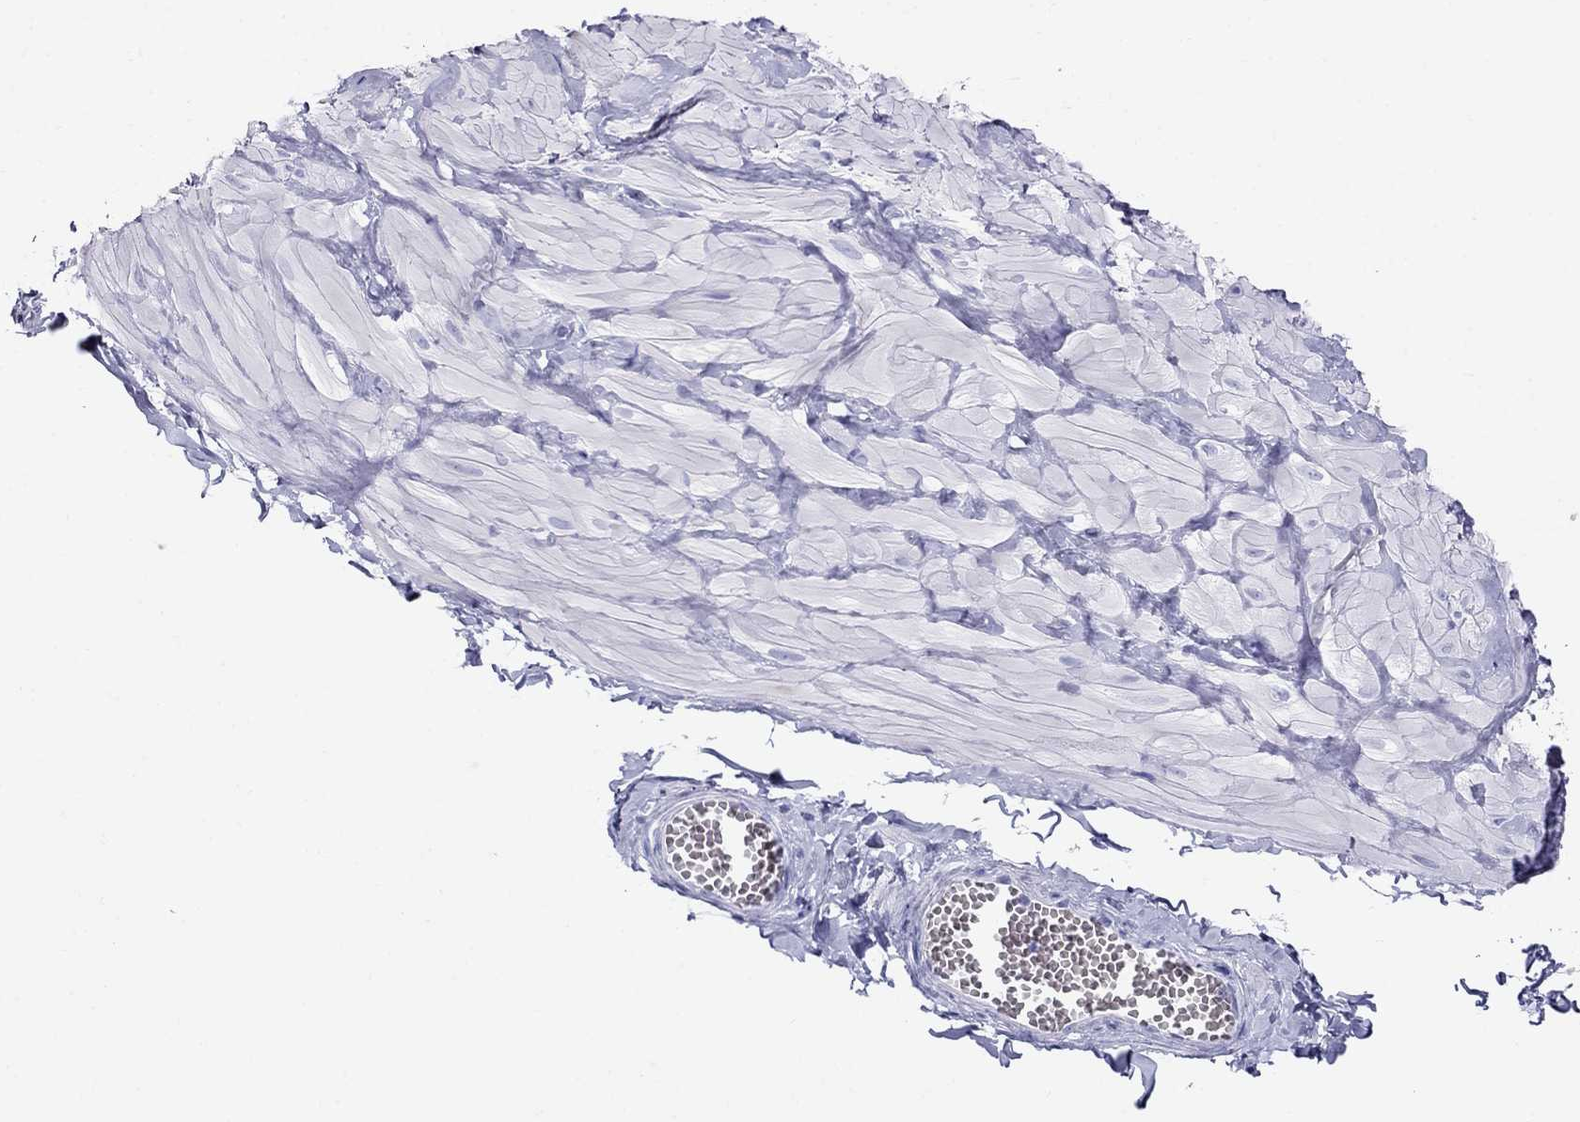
{"staining": {"intensity": "negative", "quantity": "none", "location": "none"}, "tissue": "adipose tissue", "cell_type": "Adipocytes", "image_type": "normal", "snomed": [{"axis": "morphology", "description": "Normal tissue, NOS"}, {"axis": "topography", "description": "Smooth muscle"}, {"axis": "topography", "description": "Peripheral nerve tissue"}], "caption": "Photomicrograph shows no protein expression in adipocytes of unremarkable adipose tissue. (DAB IHC with hematoxylin counter stain).", "gene": "MC5R", "patient": {"sex": "male", "age": 22}}